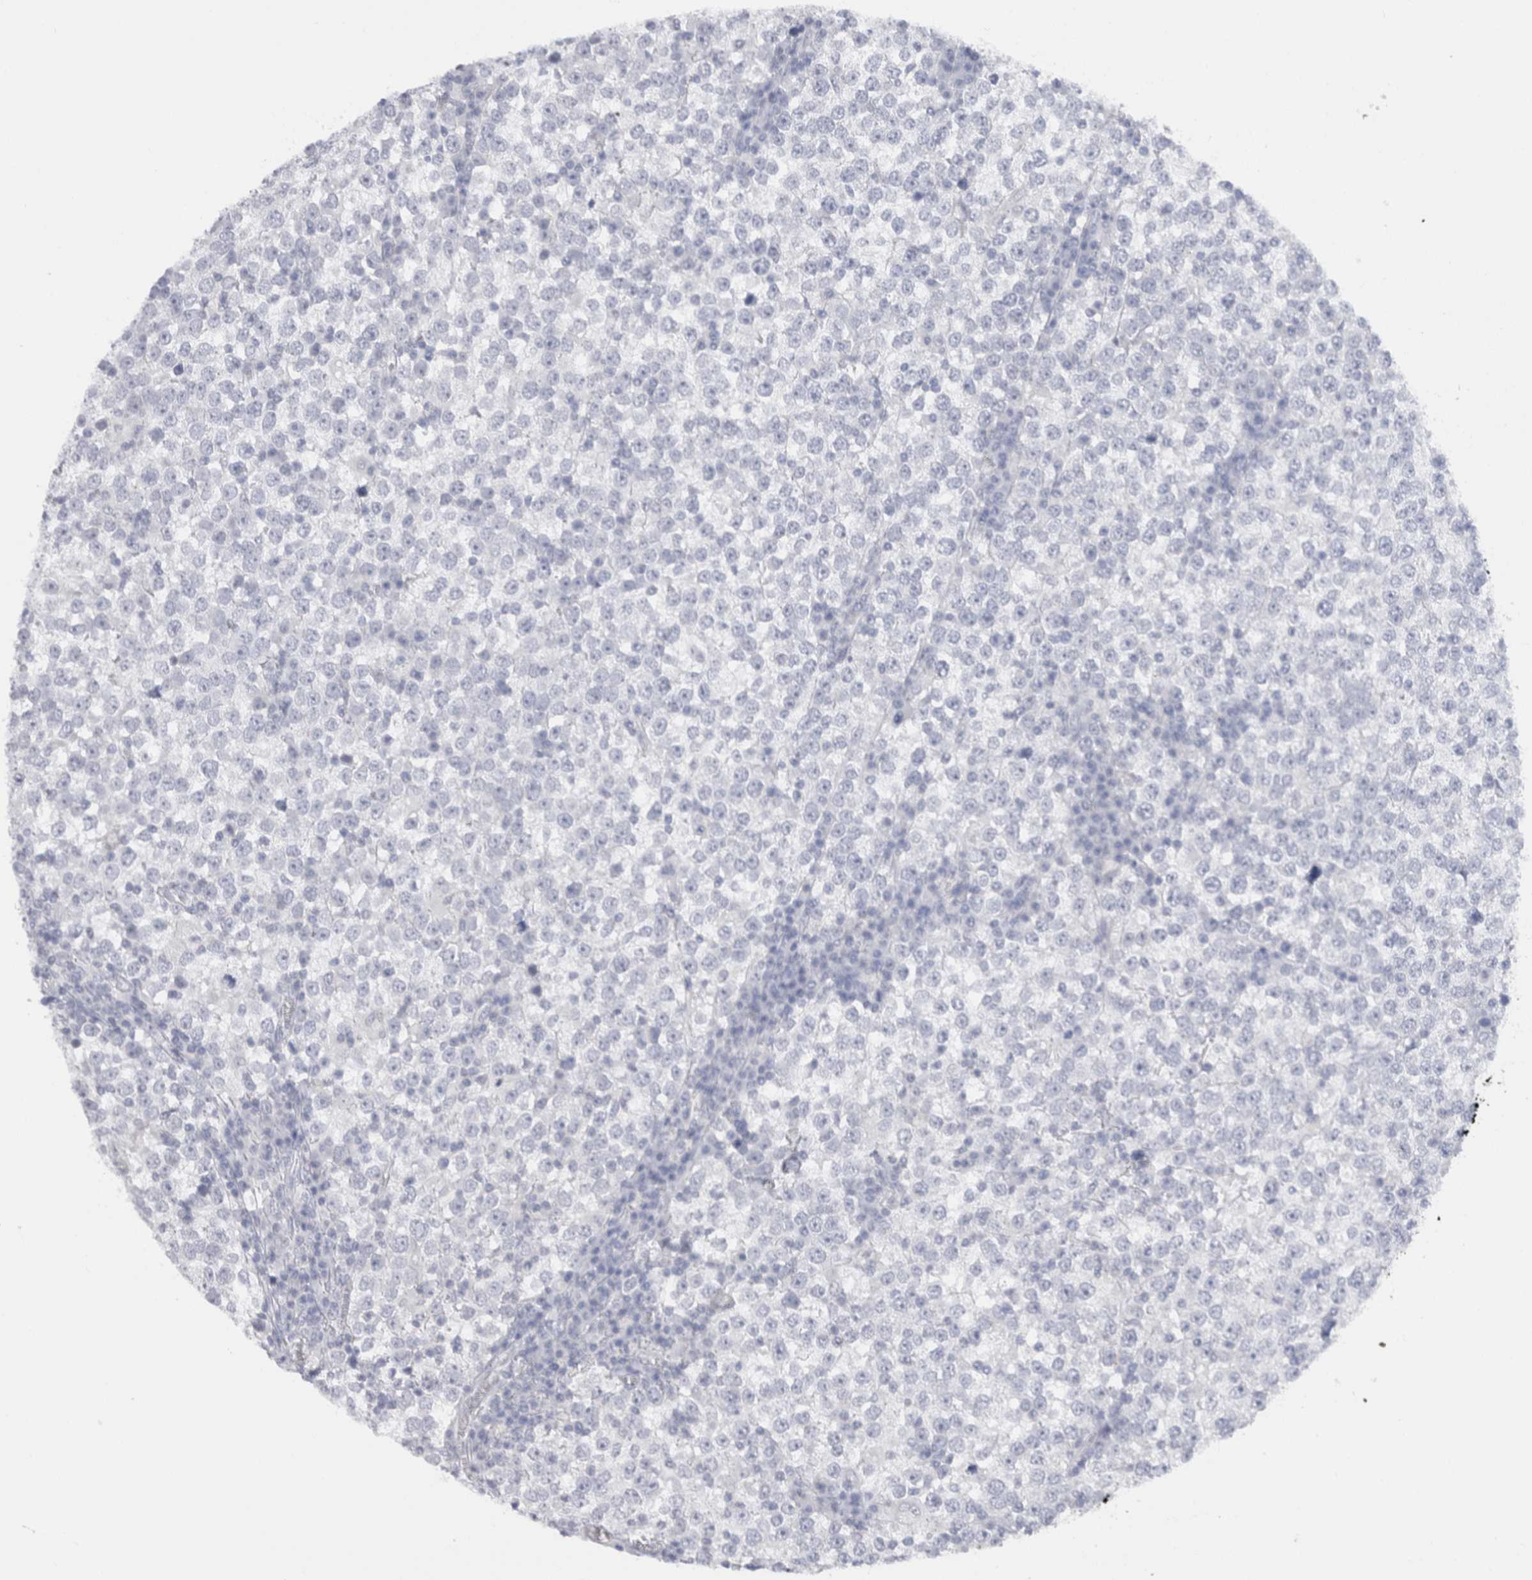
{"staining": {"intensity": "negative", "quantity": "none", "location": "none"}, "tissue": "testis cancer", "cell_type": "Tumor cells", "image_type": "cancer", "snomed": [{"axis": "morphology", "description": "Seminoma, NOS"}, {"axis": "topography", "description": "Testis"}], "caption": "Human seminoma (testis) stained for a protein using IHC reveals no staining in tumor cells.", "gene": "C9orf50", "patient": {"sex": "male", "age": 65}}